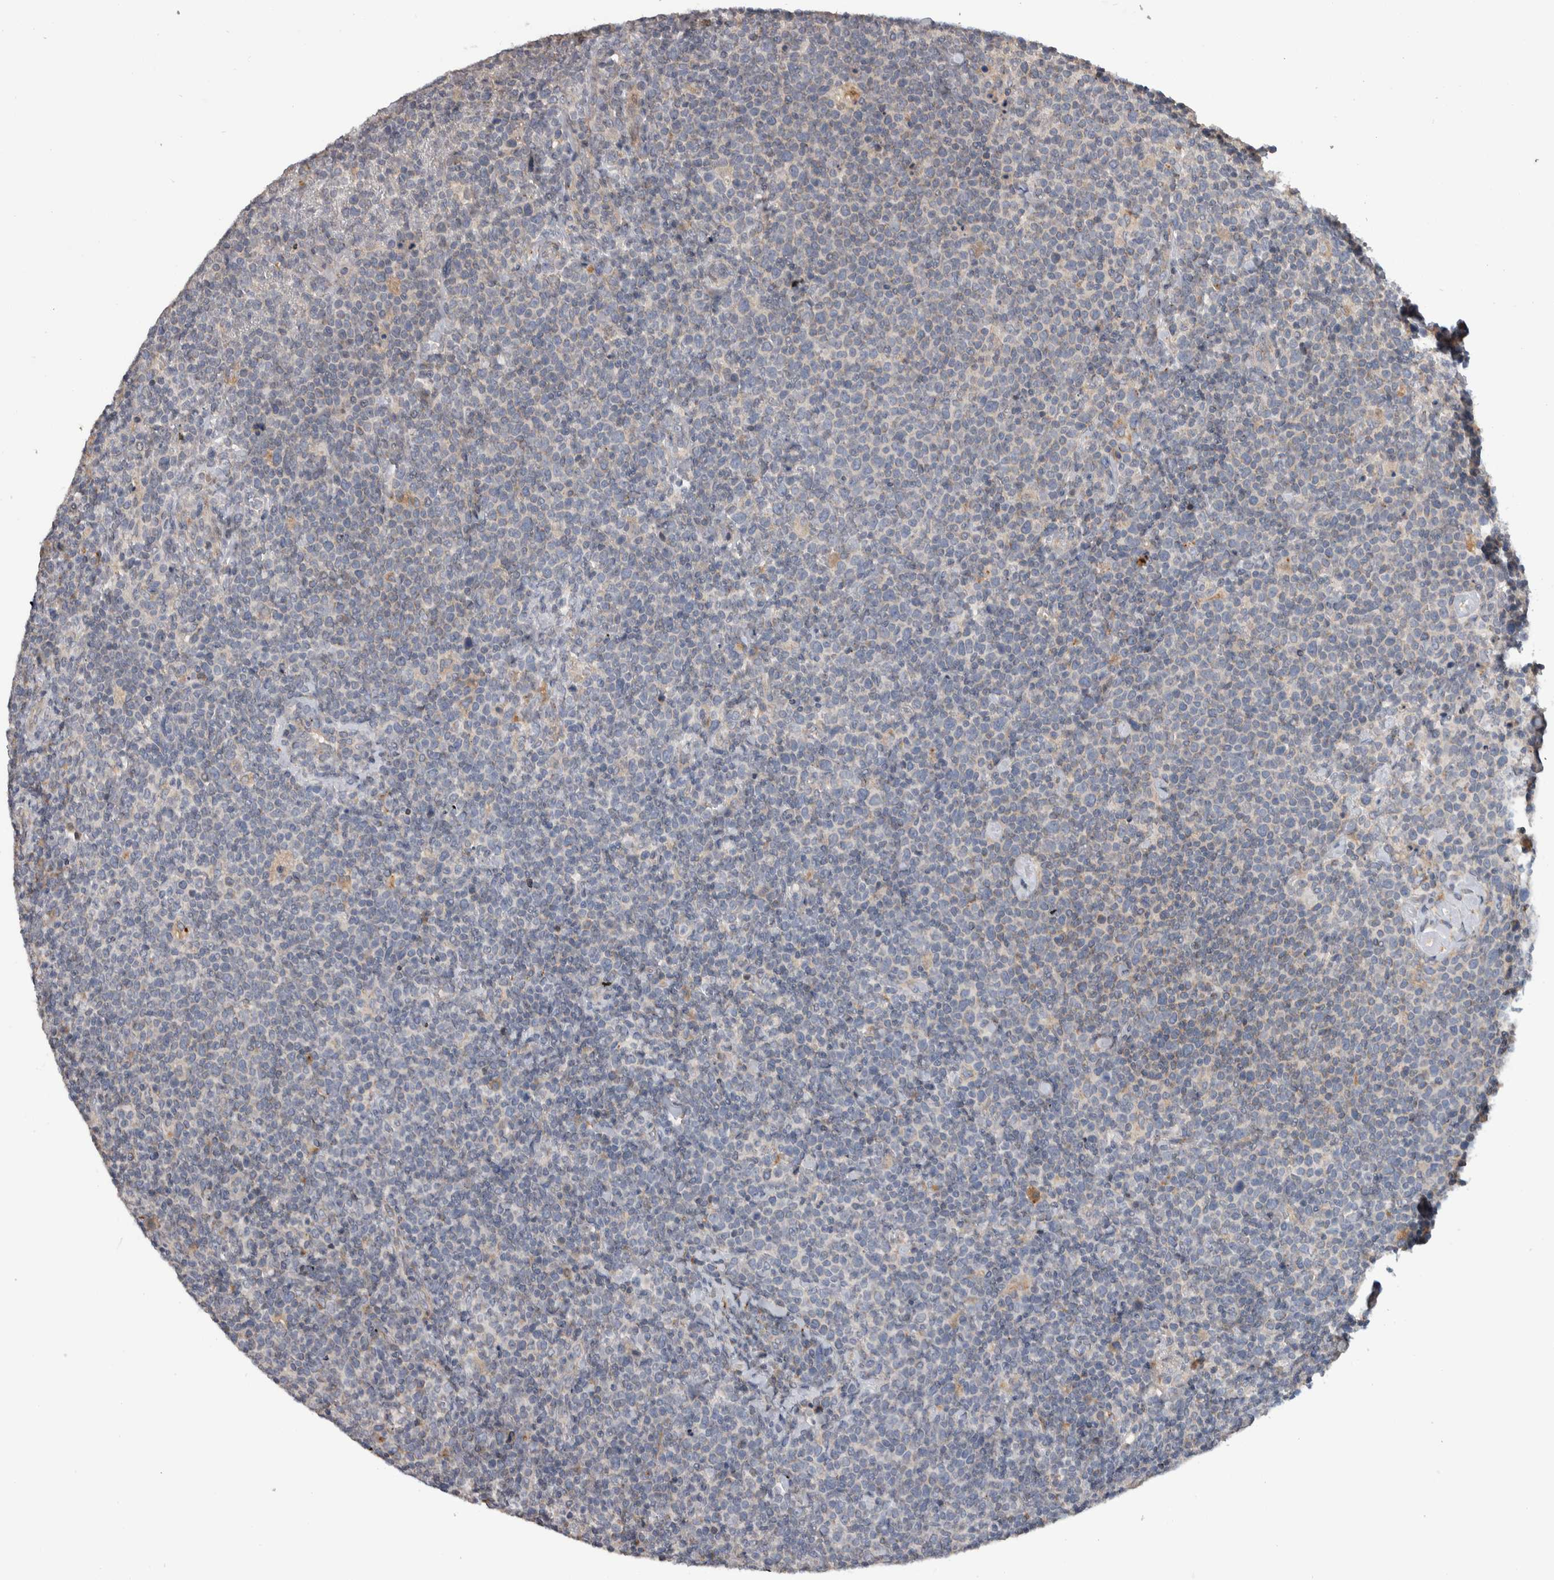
{"staining": {"intensity": "weak", "quantity": "<25%", "location": "cytoplasmic/membranous"}, "tissue": "lymphoma", "cell_type": "Tumor cells", "image_type": "cancer", "snomed": [{"axis": "morphology", "description": "Malignant lymphoma, non-Hodgkin's type, High grade"}, {"axis": "topography", "description": "Lymph node"}], "caption": "A high-resolution image shows immunohistochemistry (IHC) staining of malignant lymphoma, non-Hodgkin's type (high-grade), which demonstrates no significant expression in tumor cells.", "gene": "FAM83G", "patient": {"sex": "male", "age": 61}}